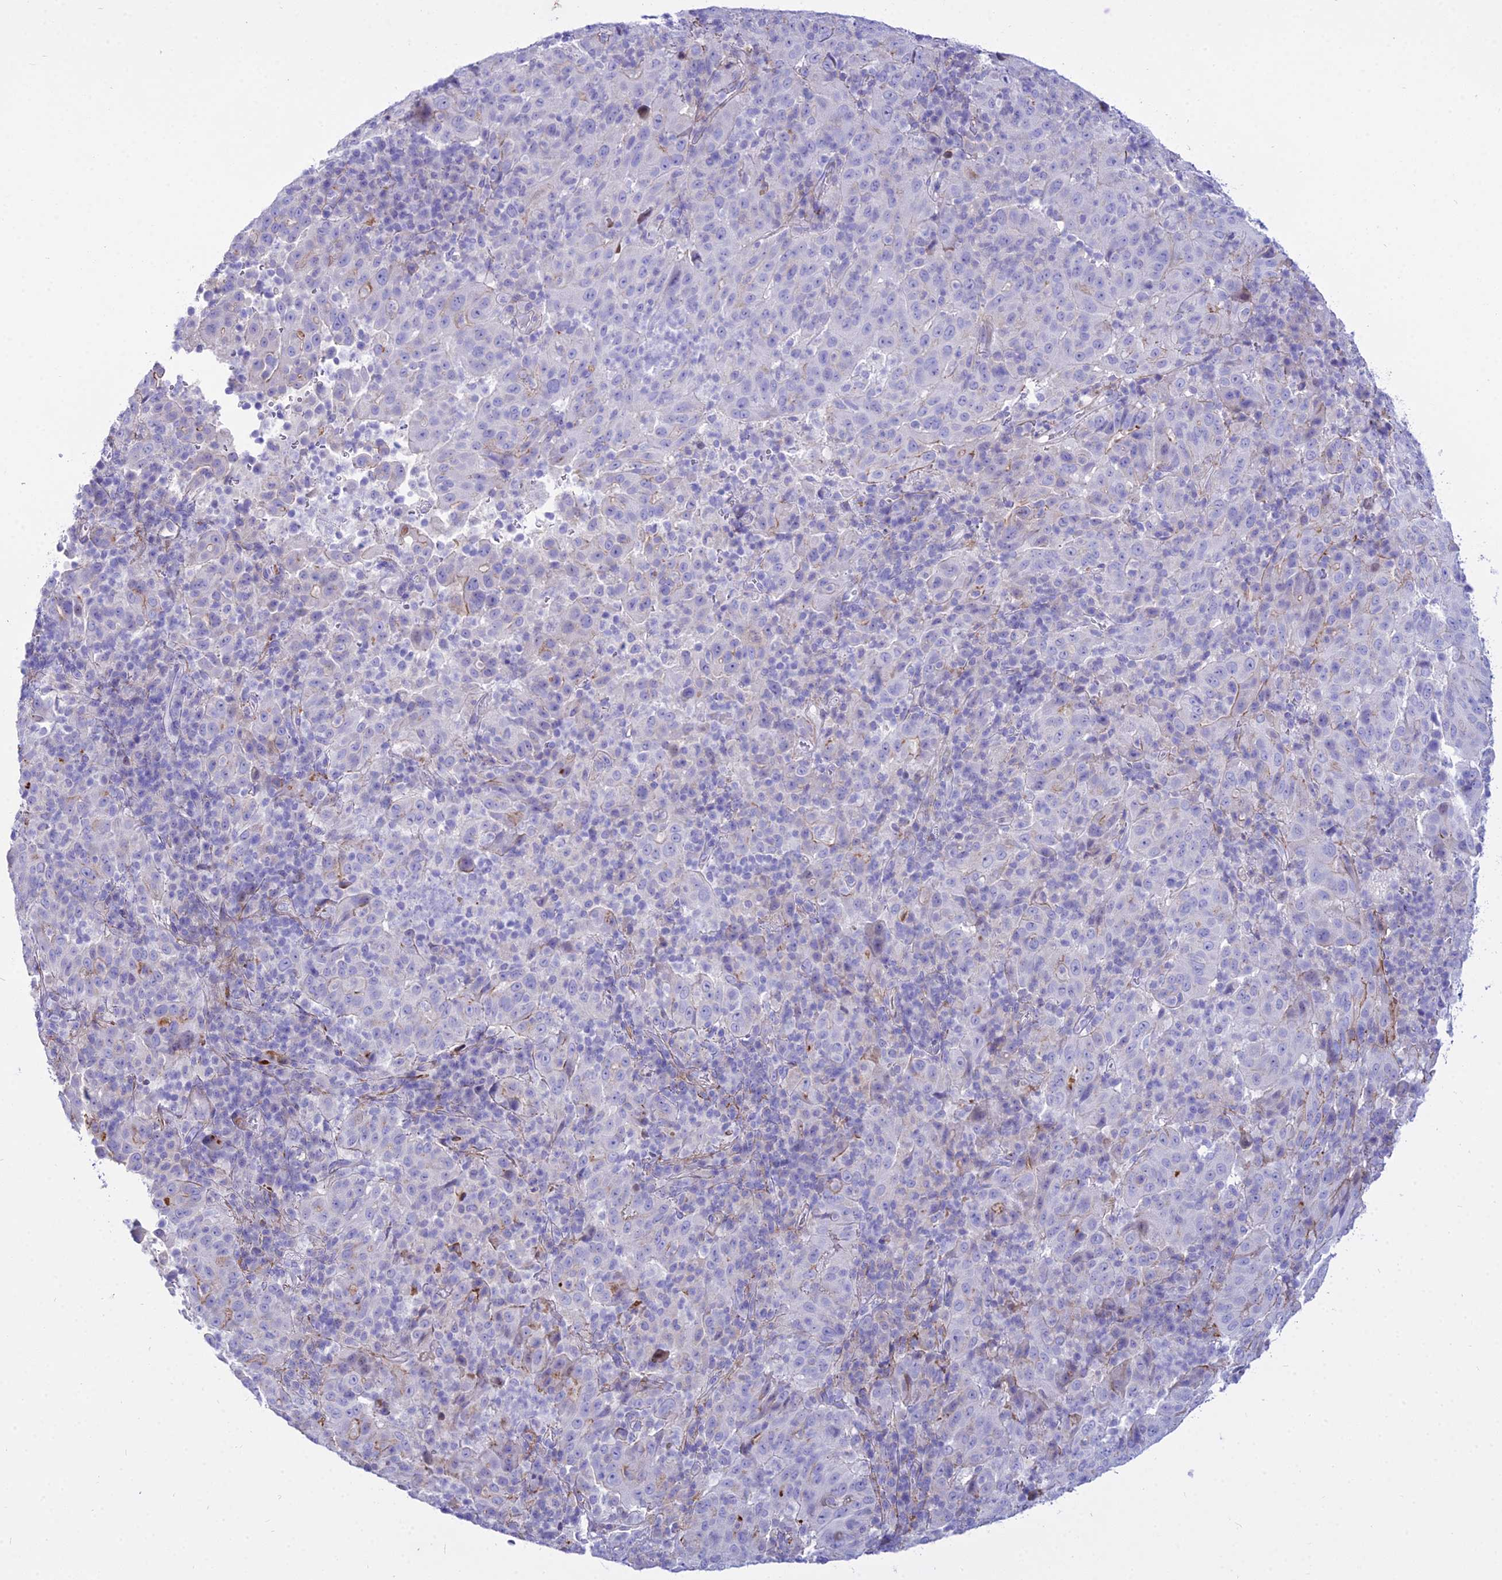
{"staining": {"intensity": "negative", "quantity": "none", "location": "none"}, "tissue": "pancreatic cancer", "cell_type": "Tumor cells", "image_type": "cancer", "snomed": [{"axis": "morphology", "description": "Adenocarcinoma, NOS"}, {"axis": "topography", "description": "Pancreas"}], "caption": "Adenocarcinoma (pancreatic) was stained to show a protein in brown. There is no significant staining in tumor cells.", "gene": "DLX1", "patient": {"sex": "male", "age": 63}}